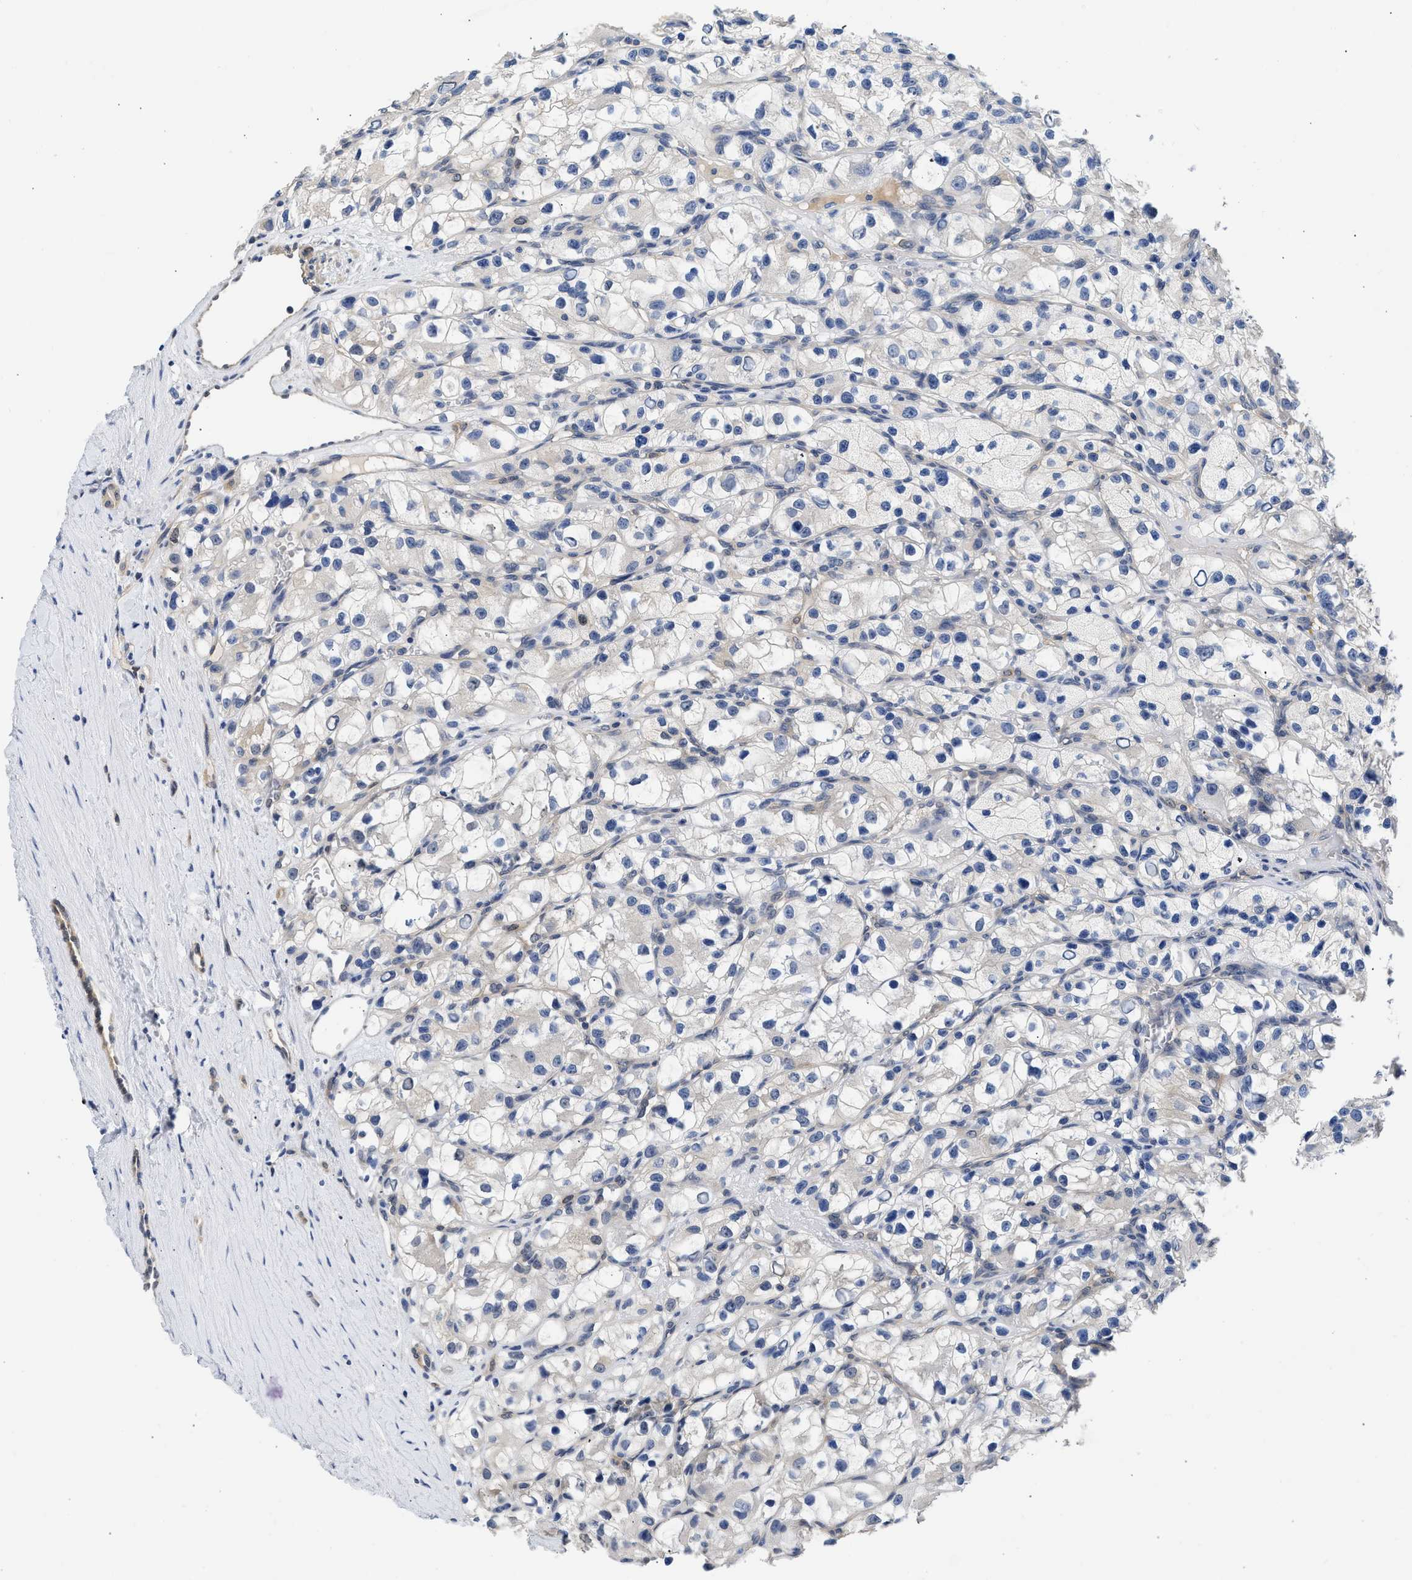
{"staining": {"intensity": "moderate", "quantity": "<25%", "location": "nuclear"}, "tissue": "renal cancer", "cell_type": "Tumor cells", "image_type": "cancer", "snomed": [{"axis": "morphology", "description": "Adenocarcinoma, NOS"}, {"axis": "topography", "description": "Kidney"}], "caption": "About <25% of tumor cells in human renal cancer (adenocarcinoma) exhibit moderate nuclear protein positivity as visualized by brown immunohistochemical staining.", "gene": "XPO5", "patient": {"sex": "female", "age": 57}}